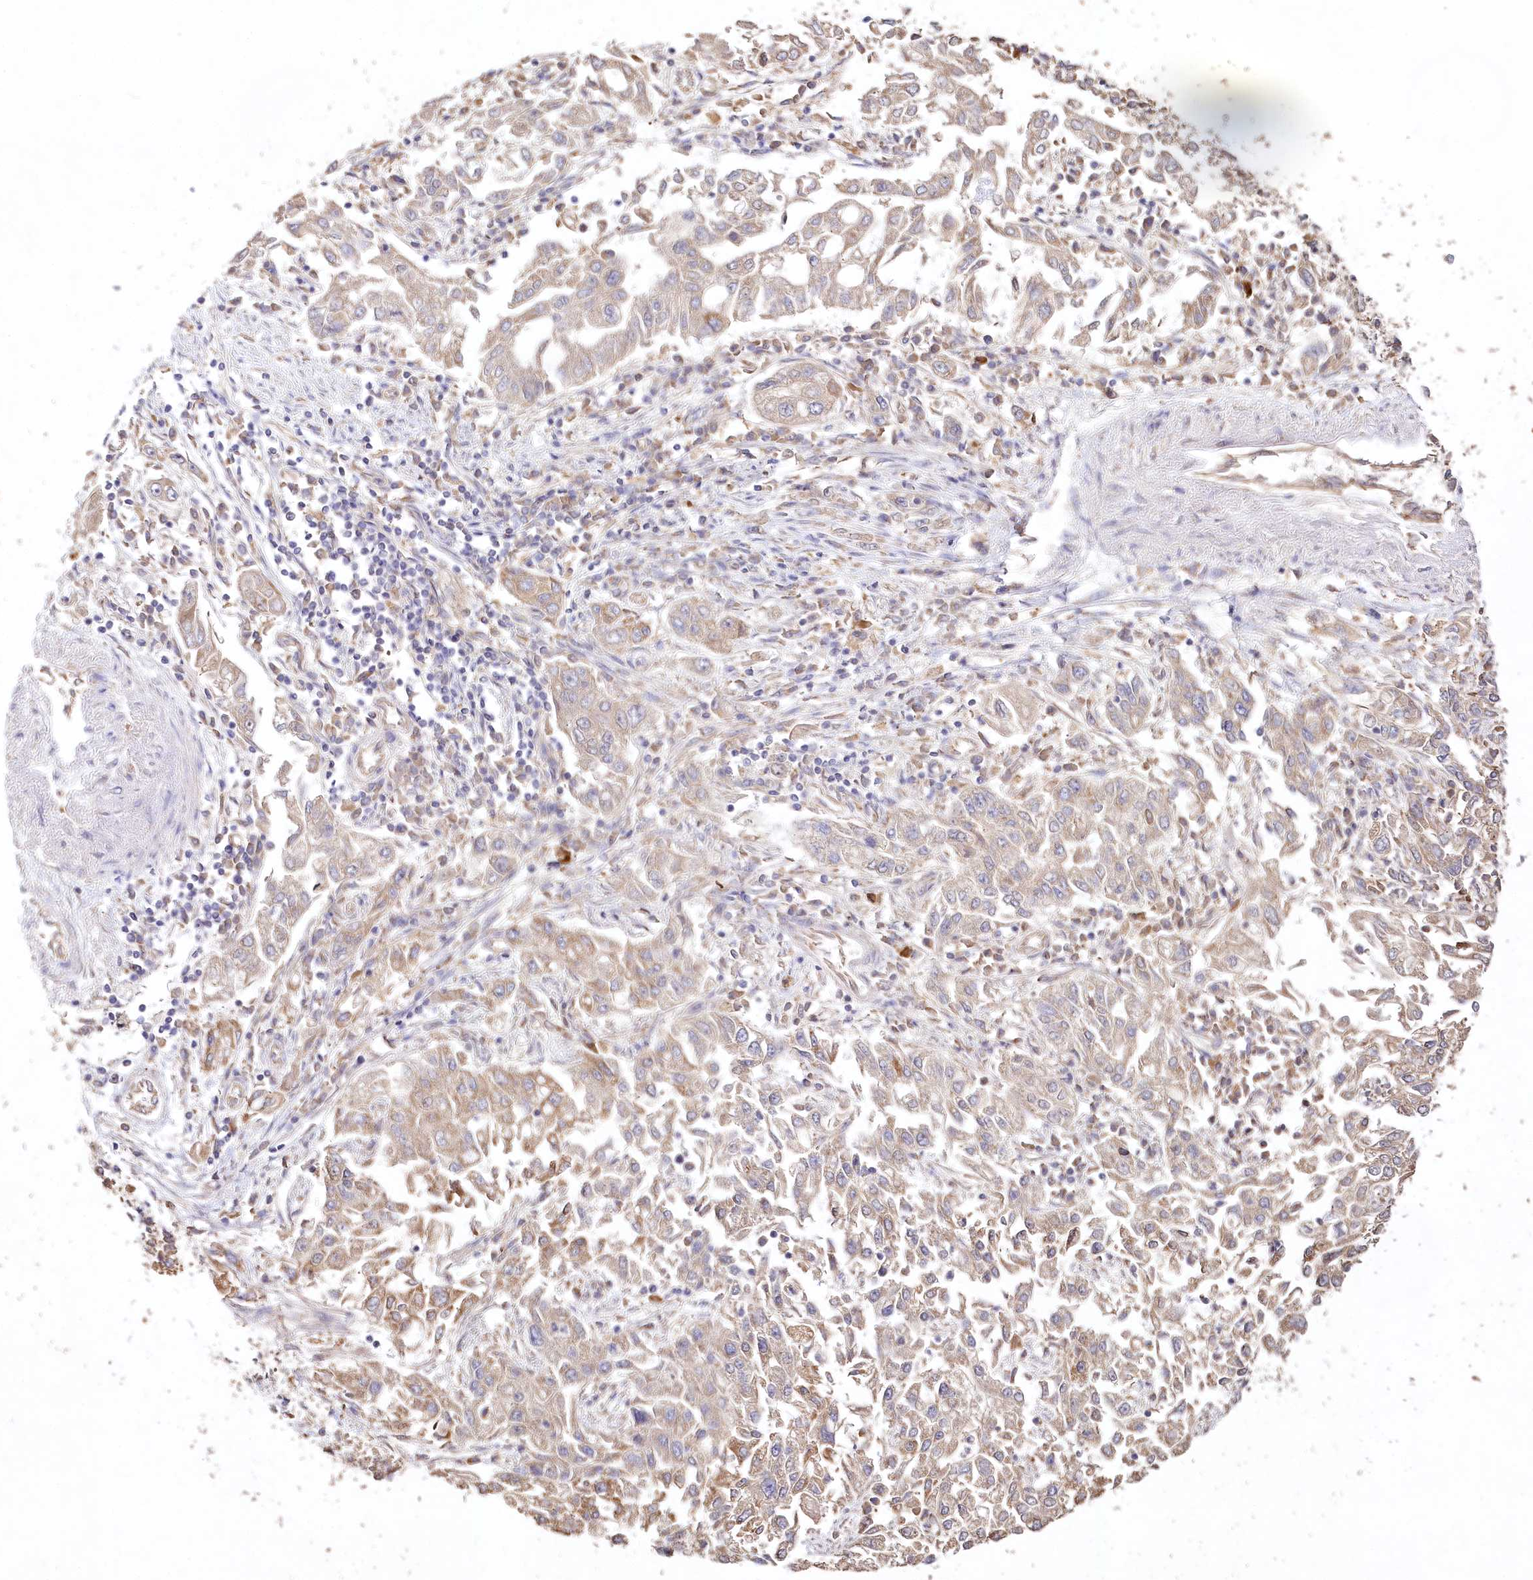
{"staining": {"intensity": "weak", "quantity": ">75%", "location": "cytoplasmic/membranous"}, "tissue": "endometrial cancer", "cell_type": "Tumor cells", "image_type": "cancer", "snomed": [{"axis": "morphology", "description": "Adenocarcinoma, NOS"}, {"axis": "topography", "description": "Endometrium"}], "caption": "Tumor cells reveal weak cytoplasmic/membranous expression in about >75% of cells in endometrial adenocarcinoma.", "gene": "DMXL1", "patient": {"sex": "female", "age": 49}}